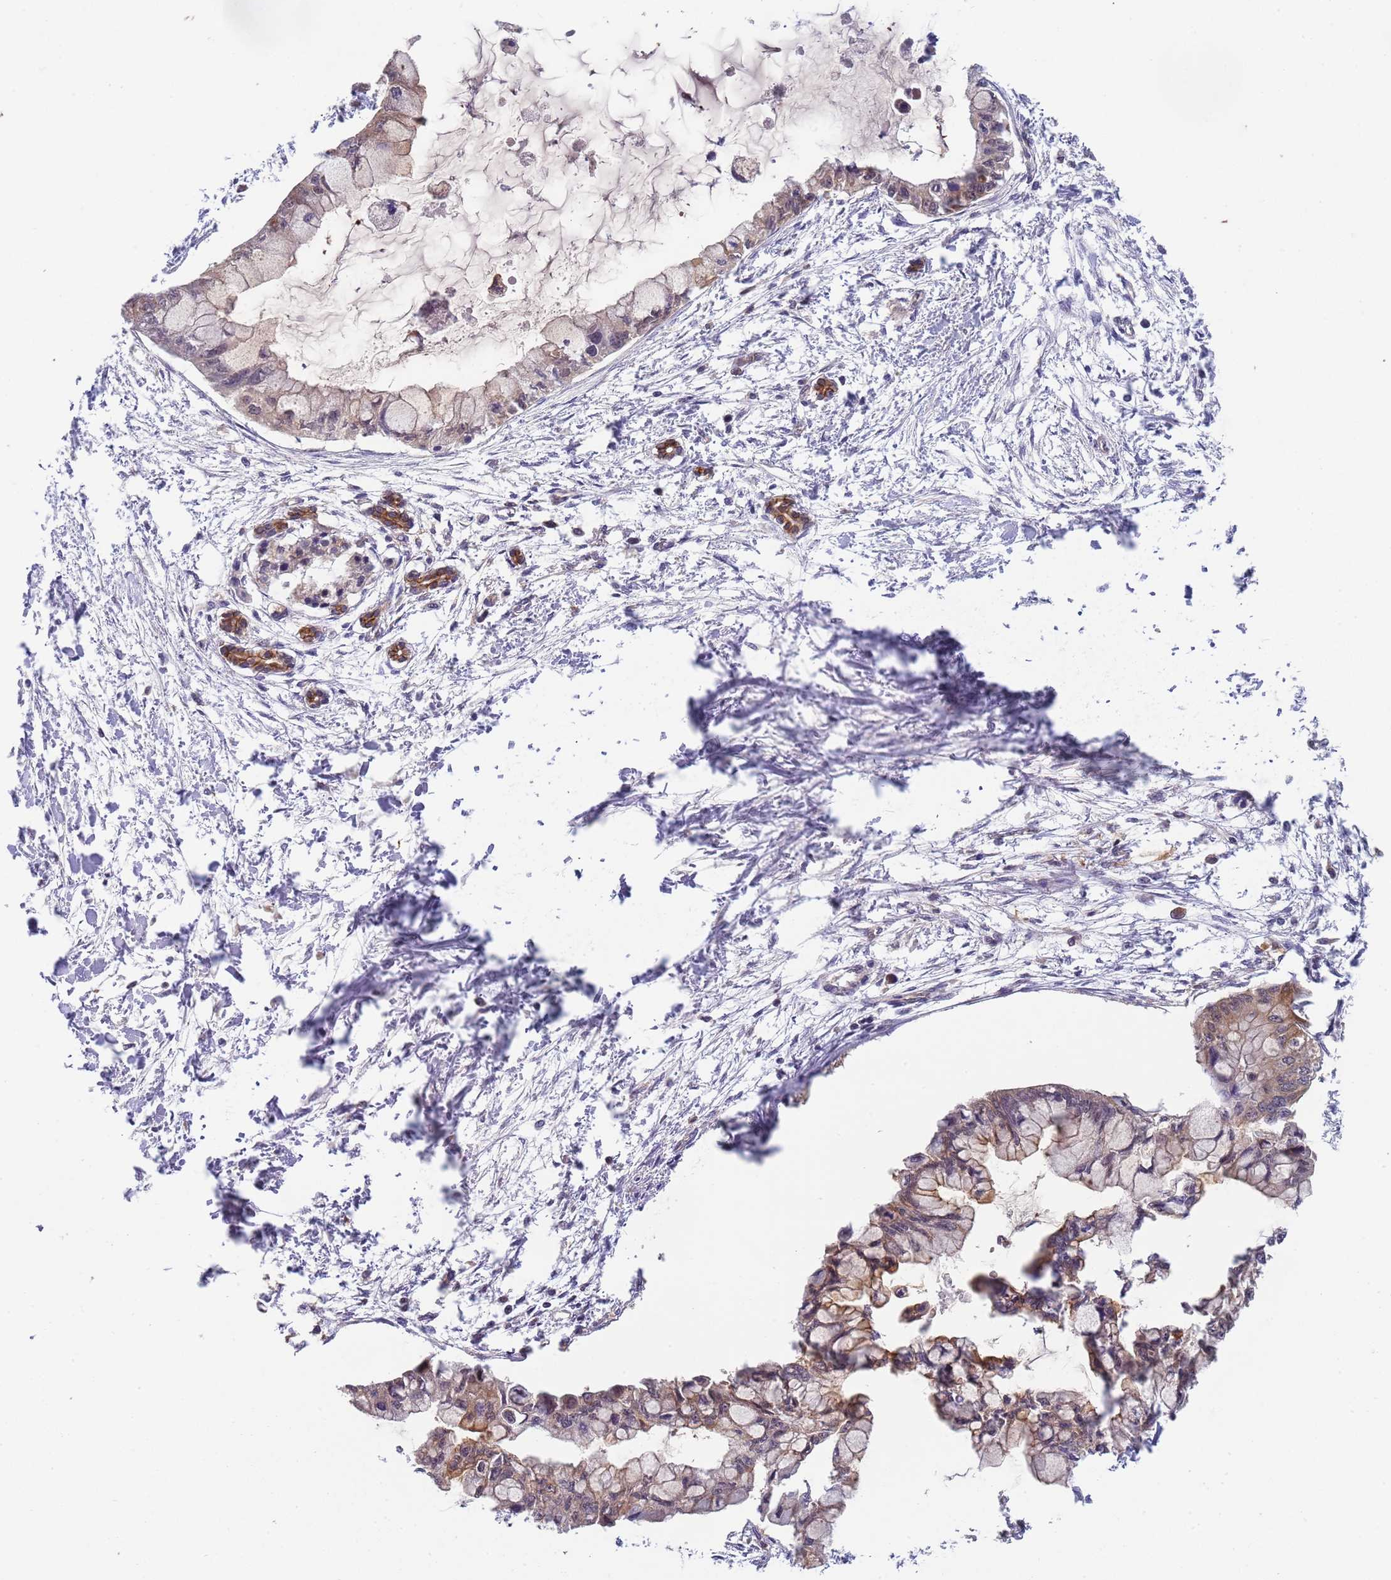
{"staining": {"intensity": "moderate", "quantity": "25%-75%", "location": "cytoplasmic/membranous"}, "tissue": "pancreatic cancer", "cell_type": "Tumor cells", "image_type": "cancer", "snomed": [{"axis": "morphology", "description": "Adenocarcinoma, NOS"}, {"axis": "topography", "description": "Pancreas"}], "caption": "This is a photomicrograph of immunohistochemistry (IHC) staining of pancreatic cancer, which shows moderate staining in the cytoplasmic/membranous of tumor cells.", "gene": "GSDMD", "patient": {"sex": "male", "age": 48}}